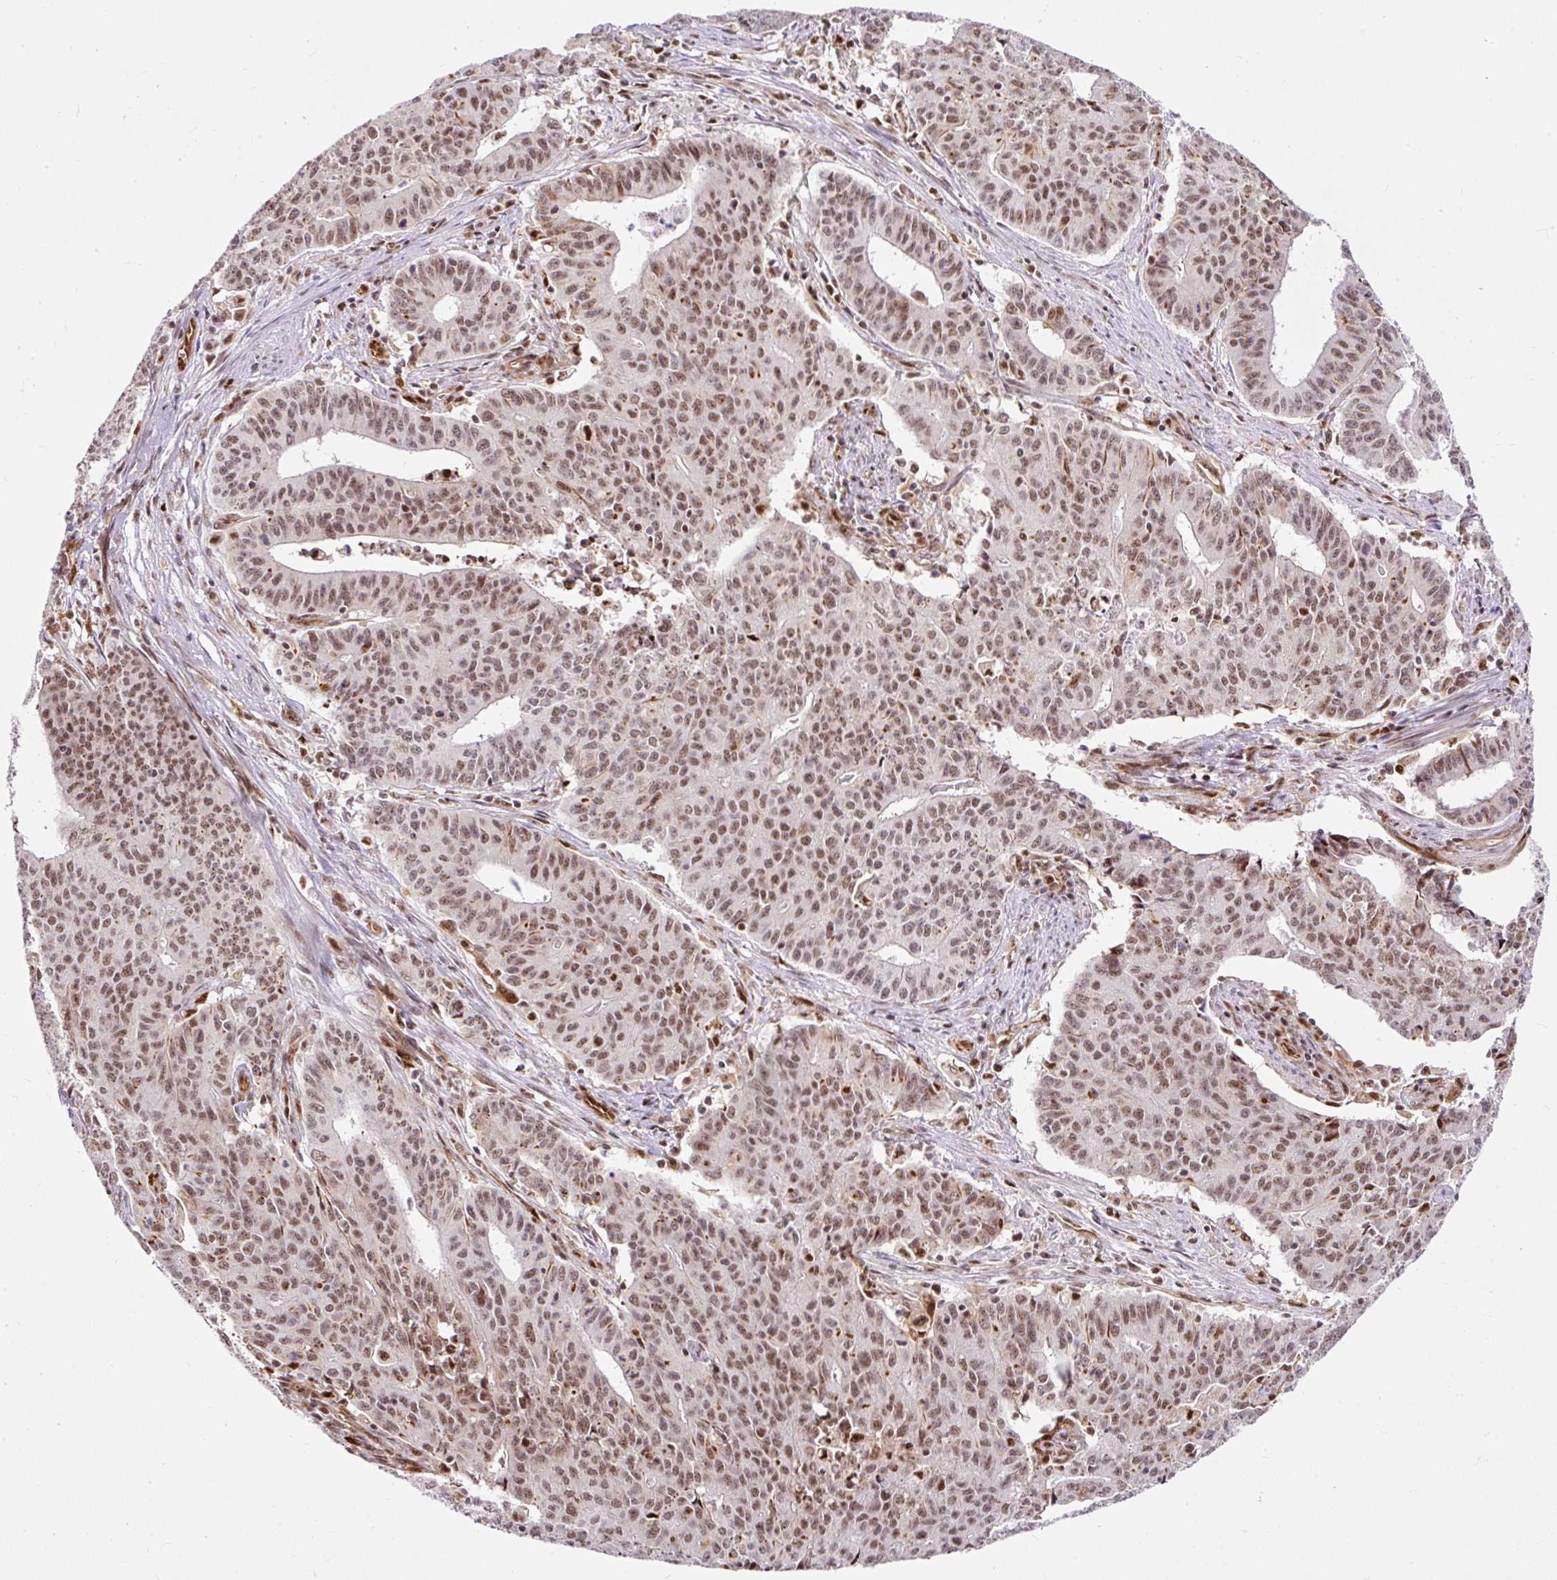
{"staining": {"intensity": "strong", "quantity": ">75%", "location": "nuclear"}, "tissue": "endometrial cancer", "cell_type": "Tumor cells", "image_type": "cancer", "snomed": [{"axis": "morphology", "description": "Adenocarcinoma, NOS"}, {"axis": "topography", "description": "Endometrium"}], "caption": "High-magnification brightfield microscopy of adenocarcinoma (endometrial) stained with DAB (3,3'-diaminobenzidine) (brown) and counterstained with hematoxylin (blue). tumor cells exhibit strong nuclear expression is identified in about>75% of cells.", "gene": "LUC7L2", "patient": {"sex": "female", "age": 59}}